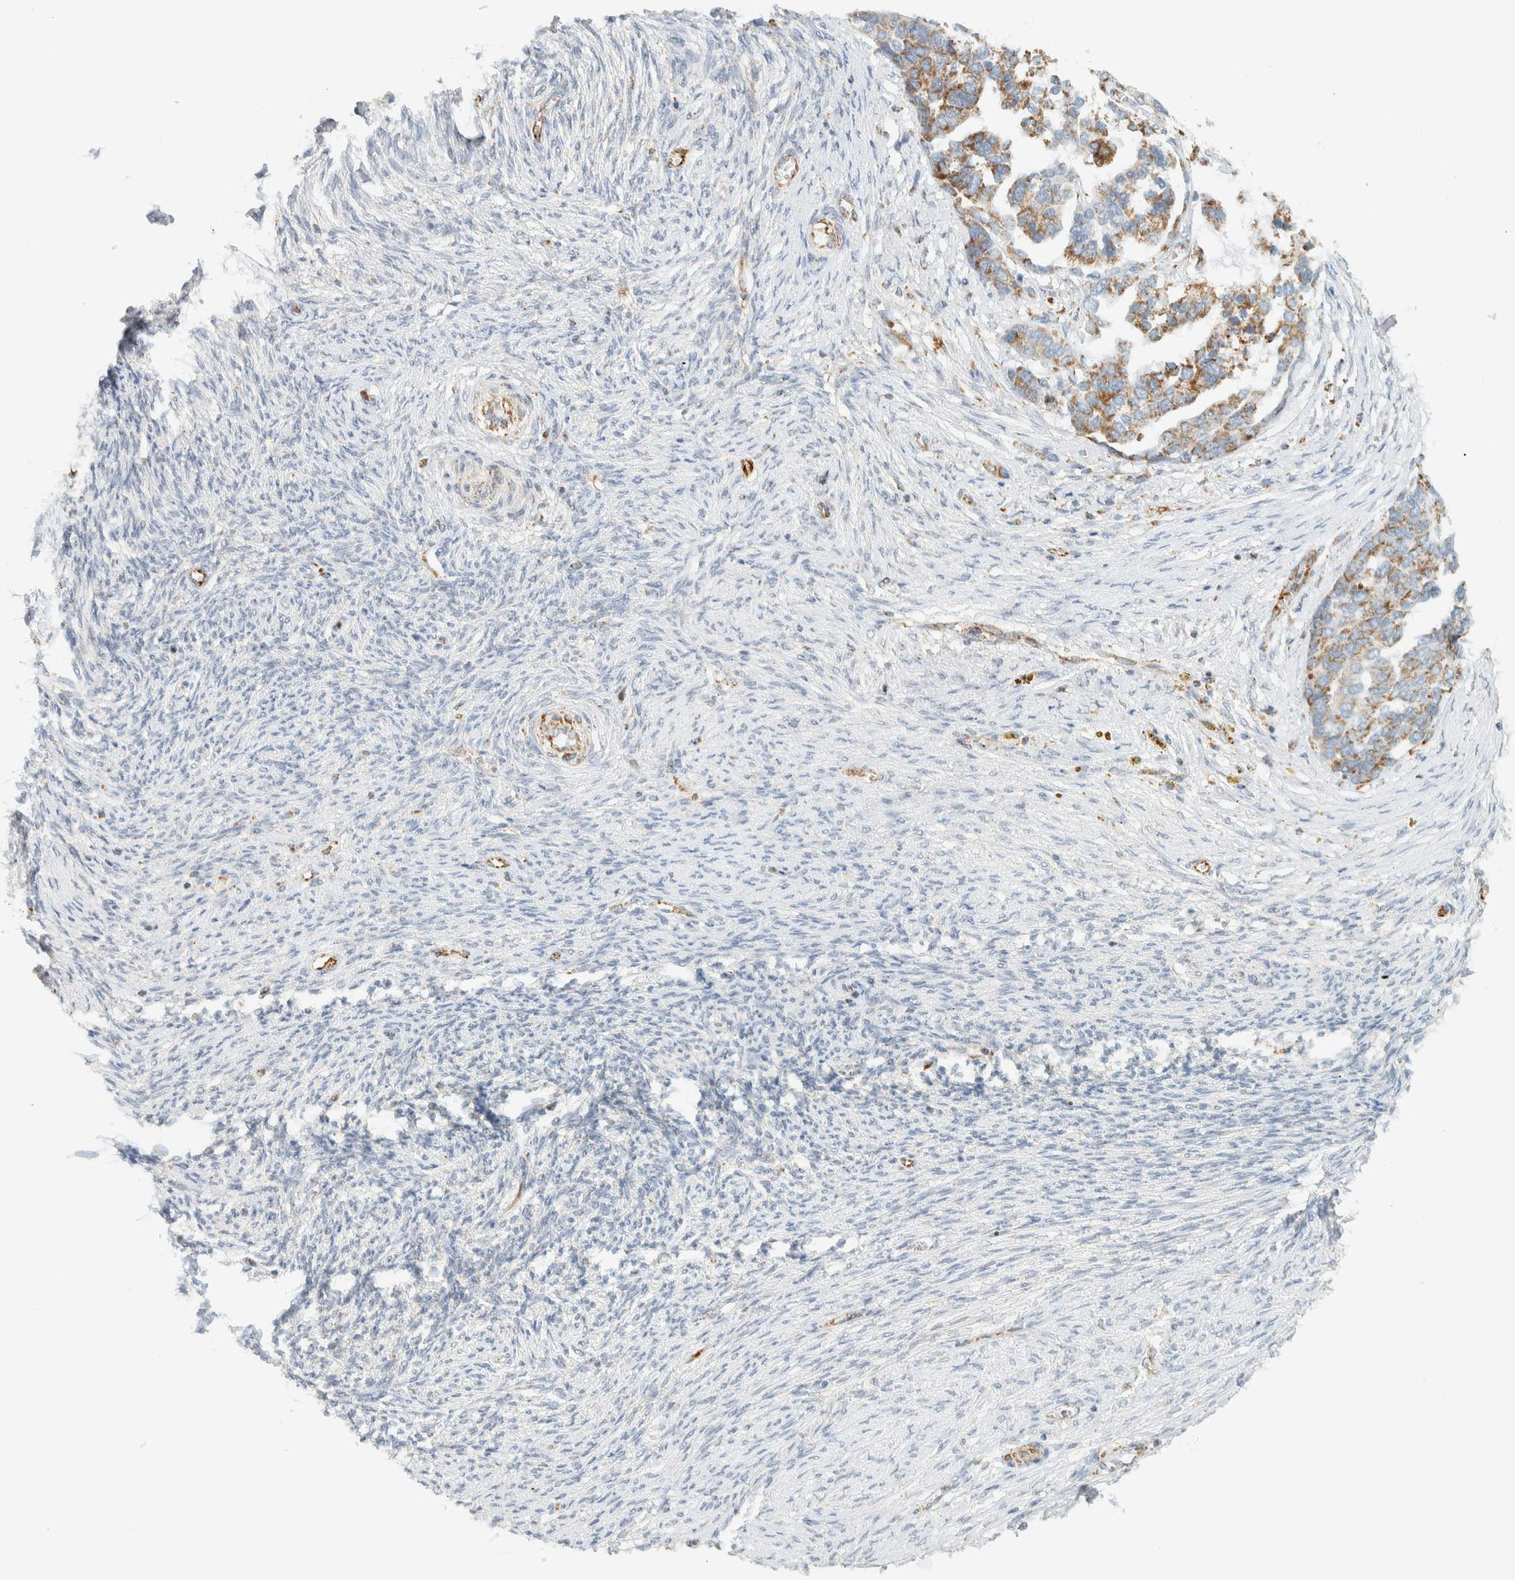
{"staining": {"intensity": "moderate", "quantity": ">75%", "location": "cytoplasmic/membranous"}, "tissue": "ovarian cancer", "cell_type": "Tumor cells", "image_type": "cancer", "snomed": [{"axis": "morphology", "description": "Cystadenocarcinoma, serous, NOS"}, {"axis": "topography", "description": "Ovary"}], "caption": "Tumor cells demonstrate moderate cytoplasmic/membranous expression in approximately >75% of cells in ovarian cancer (serous cystadenocarcinoma).", "gene": "KIFAP3", "patient": {"sex": "female", "age": 44}}